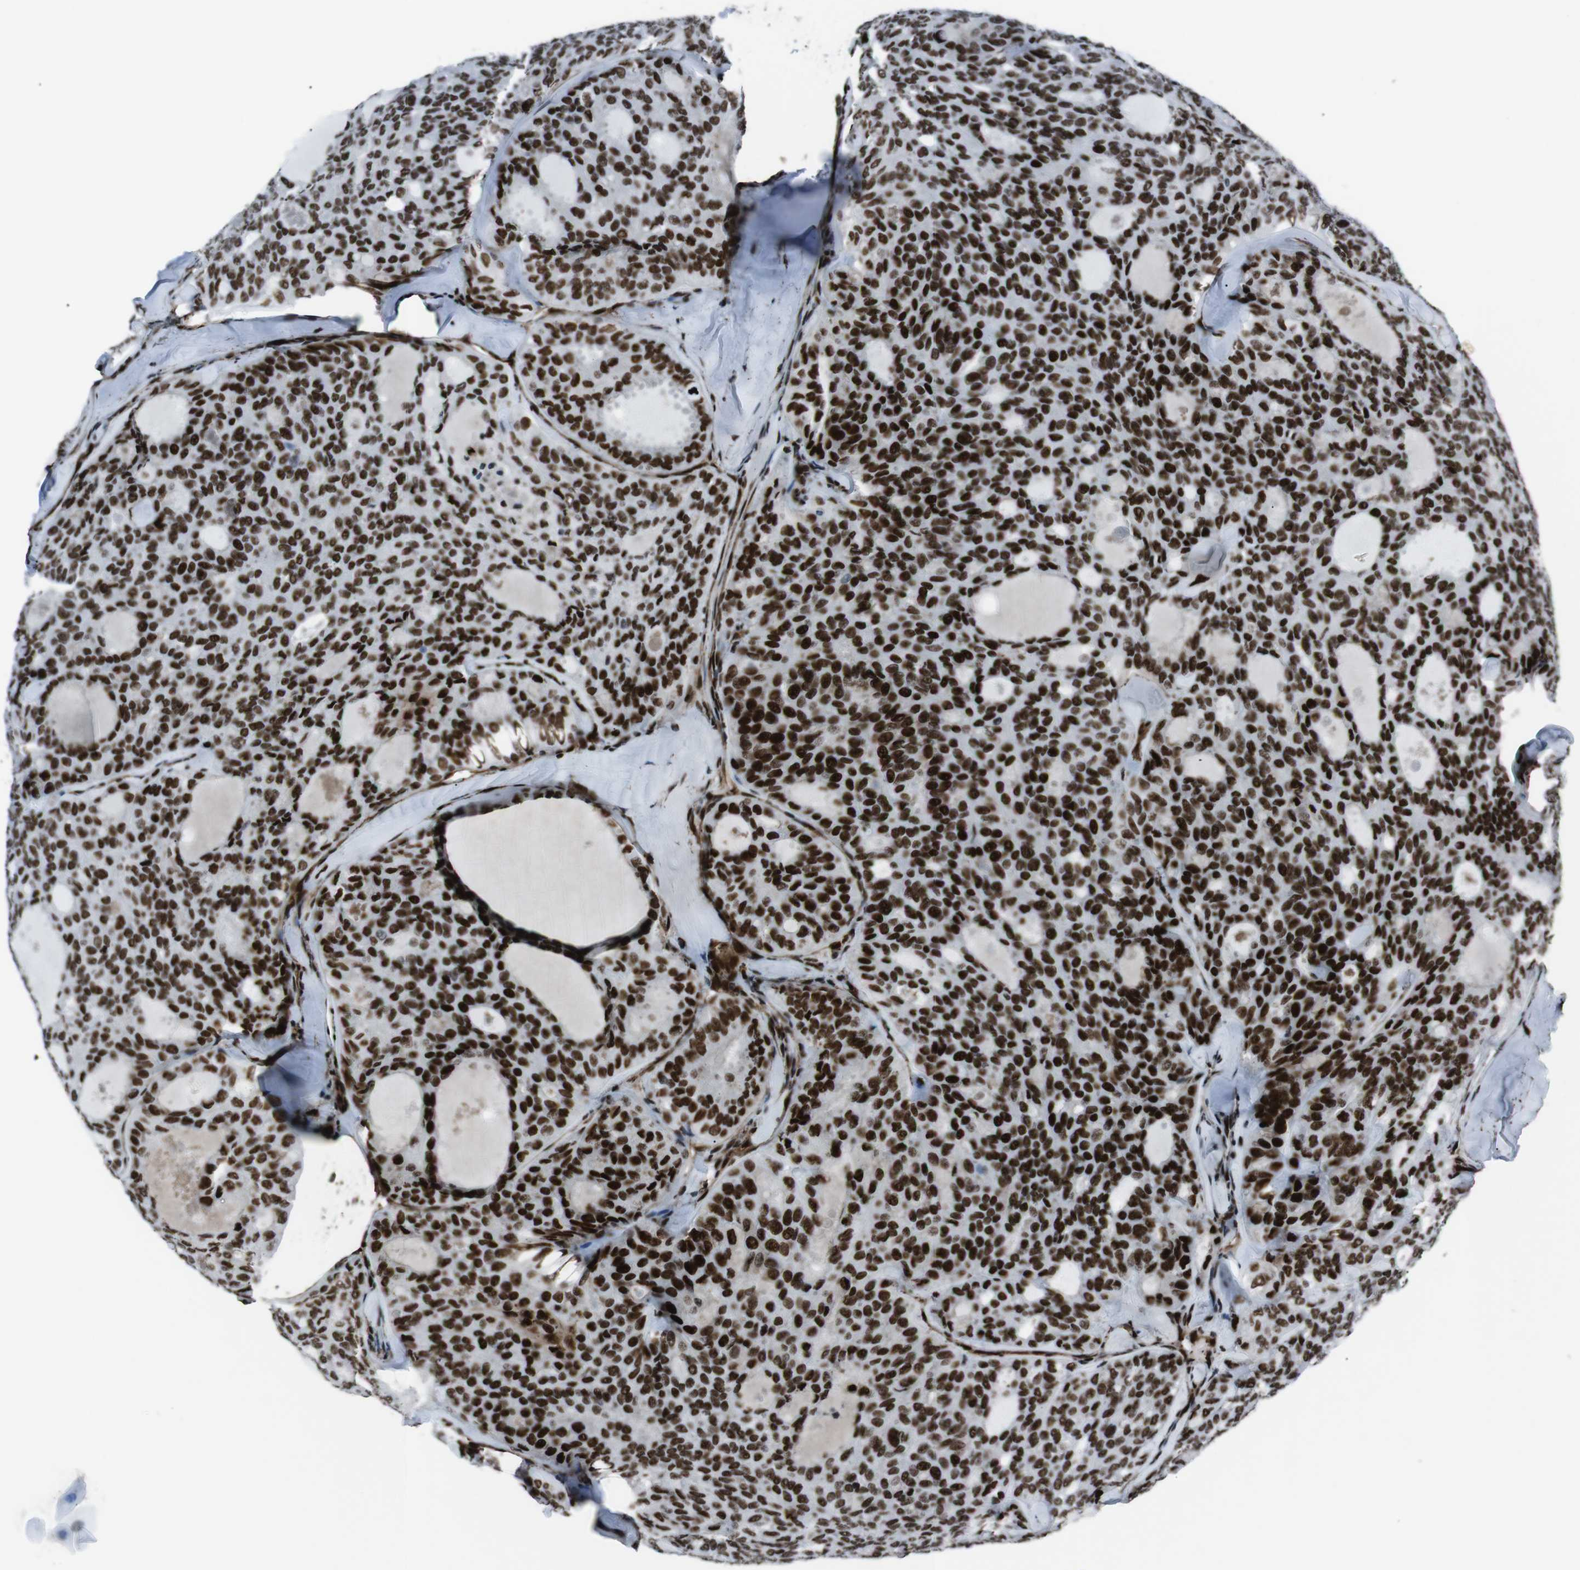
{"staining": {"intensity": "strong", "quantity": ">75%", "location": "nuclear"}, "tissue": "thyroid cancer", "cell_type": "Tumor cells", "image_type": "cancer", "snomed": [{"axis": "morphology", "description": "Follicular adenoma carcinoma, NOS"}, {"axis": "topography", "description": "Thyroid gland"}], "caption": "Strong nuclear positivity is identified in about >75% of tumor cells in thyroid cancer. The protein is stained brown, and the nuclei are stained in blue (DAB (3,3'-diaminobenzidine) IHC with brightfield microscopy, high magnification).", "gene": "HNRNPU", "patient": {"sex": "male", "age": 75}}